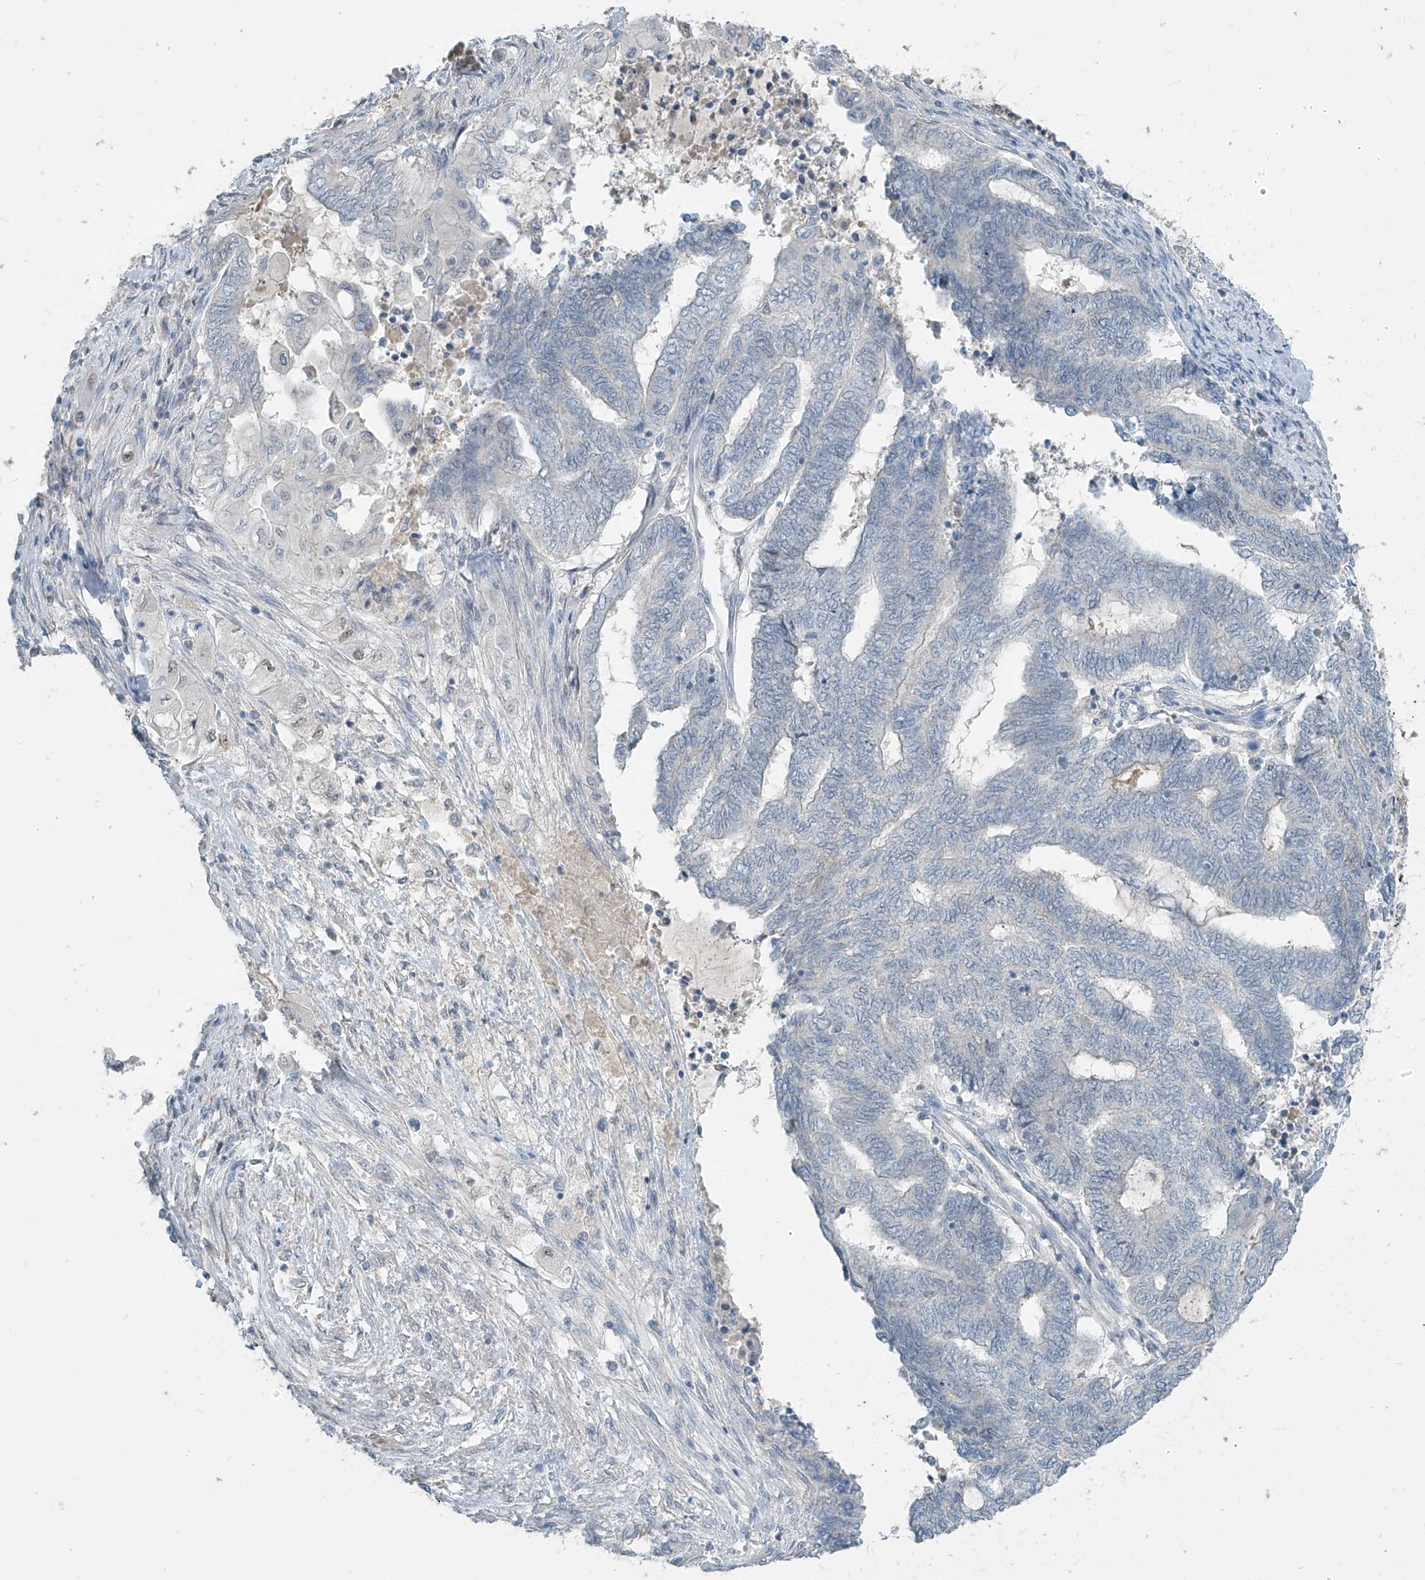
{"staining": {"intensity": "negative", "quantity": "none", "location": "none"}, "tissue": "endometrial cancer", "cell_type": "Tumor cells", "image_type": "cancer", "snomed": [{"axis": "morphology", "description": "Adenocarcinoma, NOS"}, {"axis": "topography", "description": "Uterus"}, {"axis": "topography", "description": "Endometrium"}], "caption": "Immunohistochemical staining of human endometrial adenocarcinoma shows no significant expression in tumor cells. (Immunohistochemistry, brightfield microscopy, high magnification).", "gene": "METAP1D", "patient": {"sex": "female", "age": 70}}